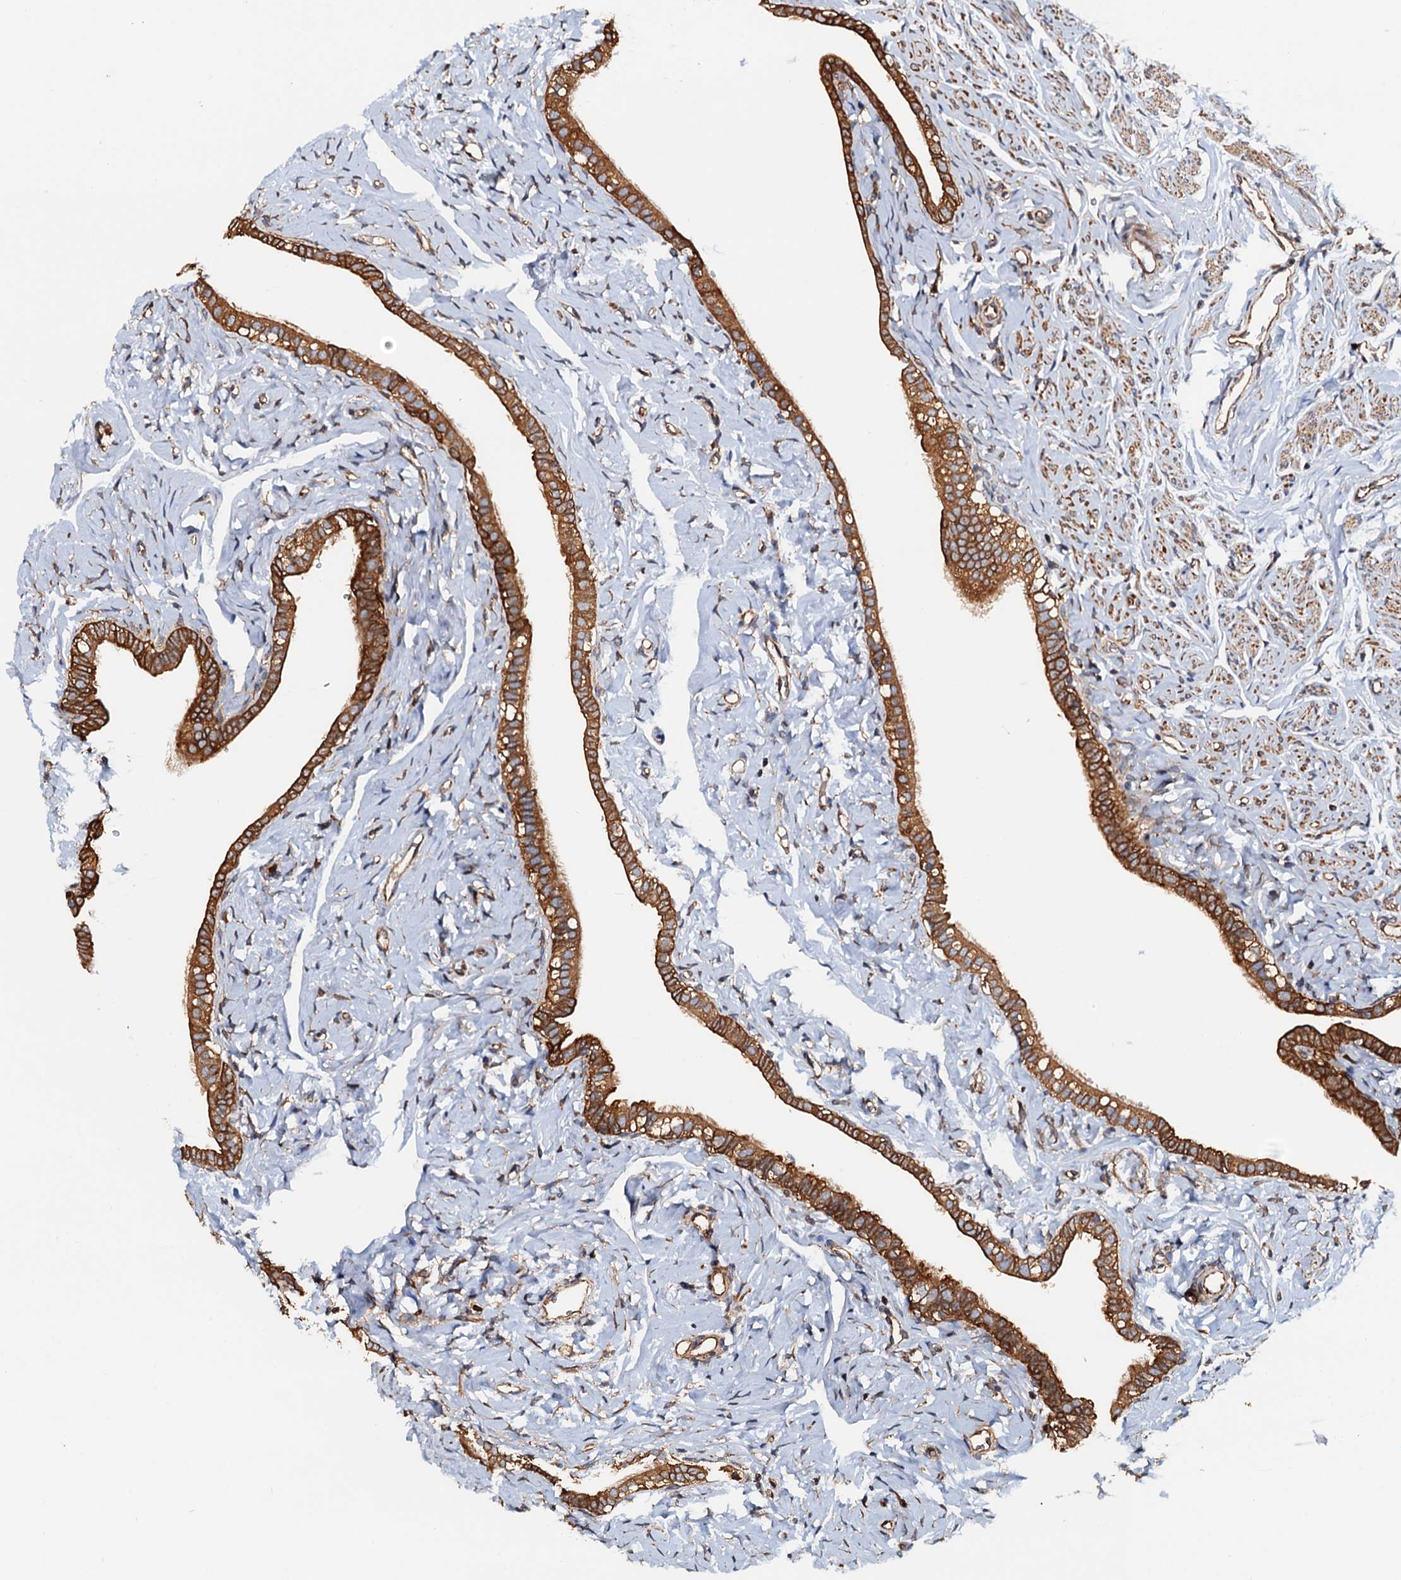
{"staining": {"intensity": "strong", "quantity": ">75%", "location": "cytoplasmic/membranous"}, "tissue": "fallopian tube", "cell_type": "Glandular cells", "image_type": "normal", "snomed": [{"axis": "morphology", "description": "Normal tissue, NOS"}, {"axis": "topography", "description": "Fallopian tube"}], "caption": "Immunohistochemistry (IHC) histopathology image of unremarkable fallopian tube: human fallopian tube stained using immunohistochemistry displays high levels of strong protein expression localized specifically in the cytoplasmic/membranous of glandular cells, appearing as a cytoplasmic/membranous brown color.", "gene": "USP6NL", "patient": {"sex": "female", "age": 66}}